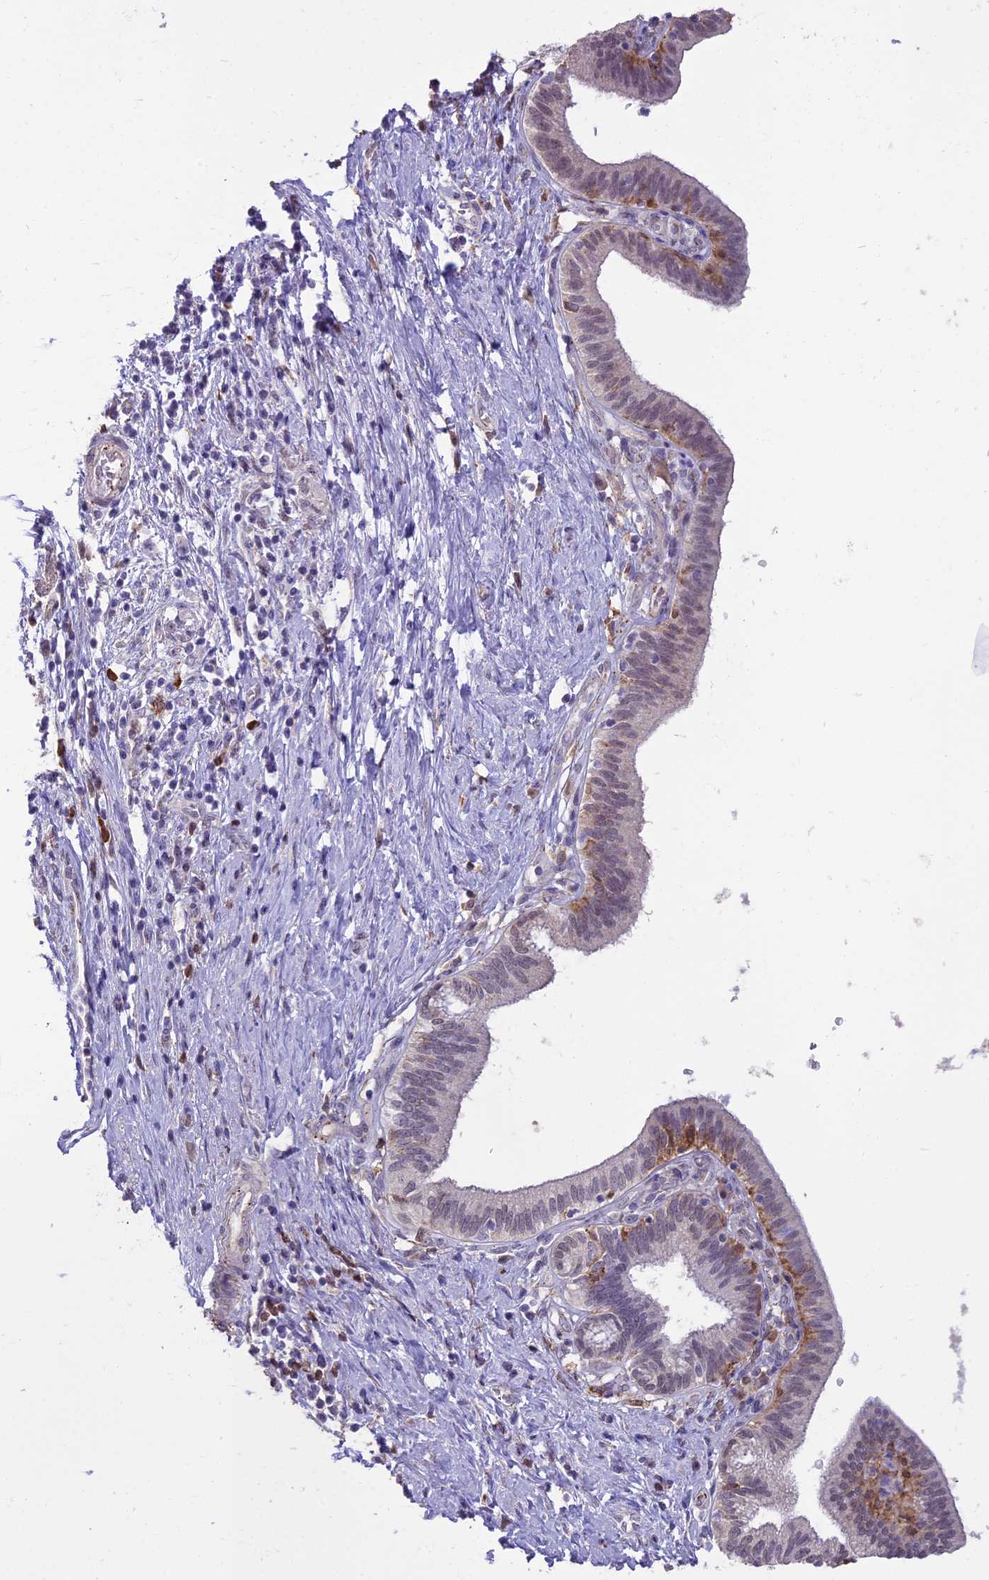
{"staining": {"intensity": "weak", "quantity": "<25%", "location": "cytoplasmic/membranous"}, "tissue": "pancreatic cancer", "cell_type": "Tumor cells", "image_type": "cancer", "snomed": [{"axis": "morphology", "description": "Adenocarcinoma, NOS"}, {"axis": "topography", "description": "Pancreas"}], "caption": "The image demonstrates no staining of tumor cells in pancreatic cancer (adenocarcinoma). The staining is performed using DAB brown chromogen with nuclei counter-stained in using hematoxylin.", "gene": "BLNK", "patient": {"sex": "female", "age": 73}}